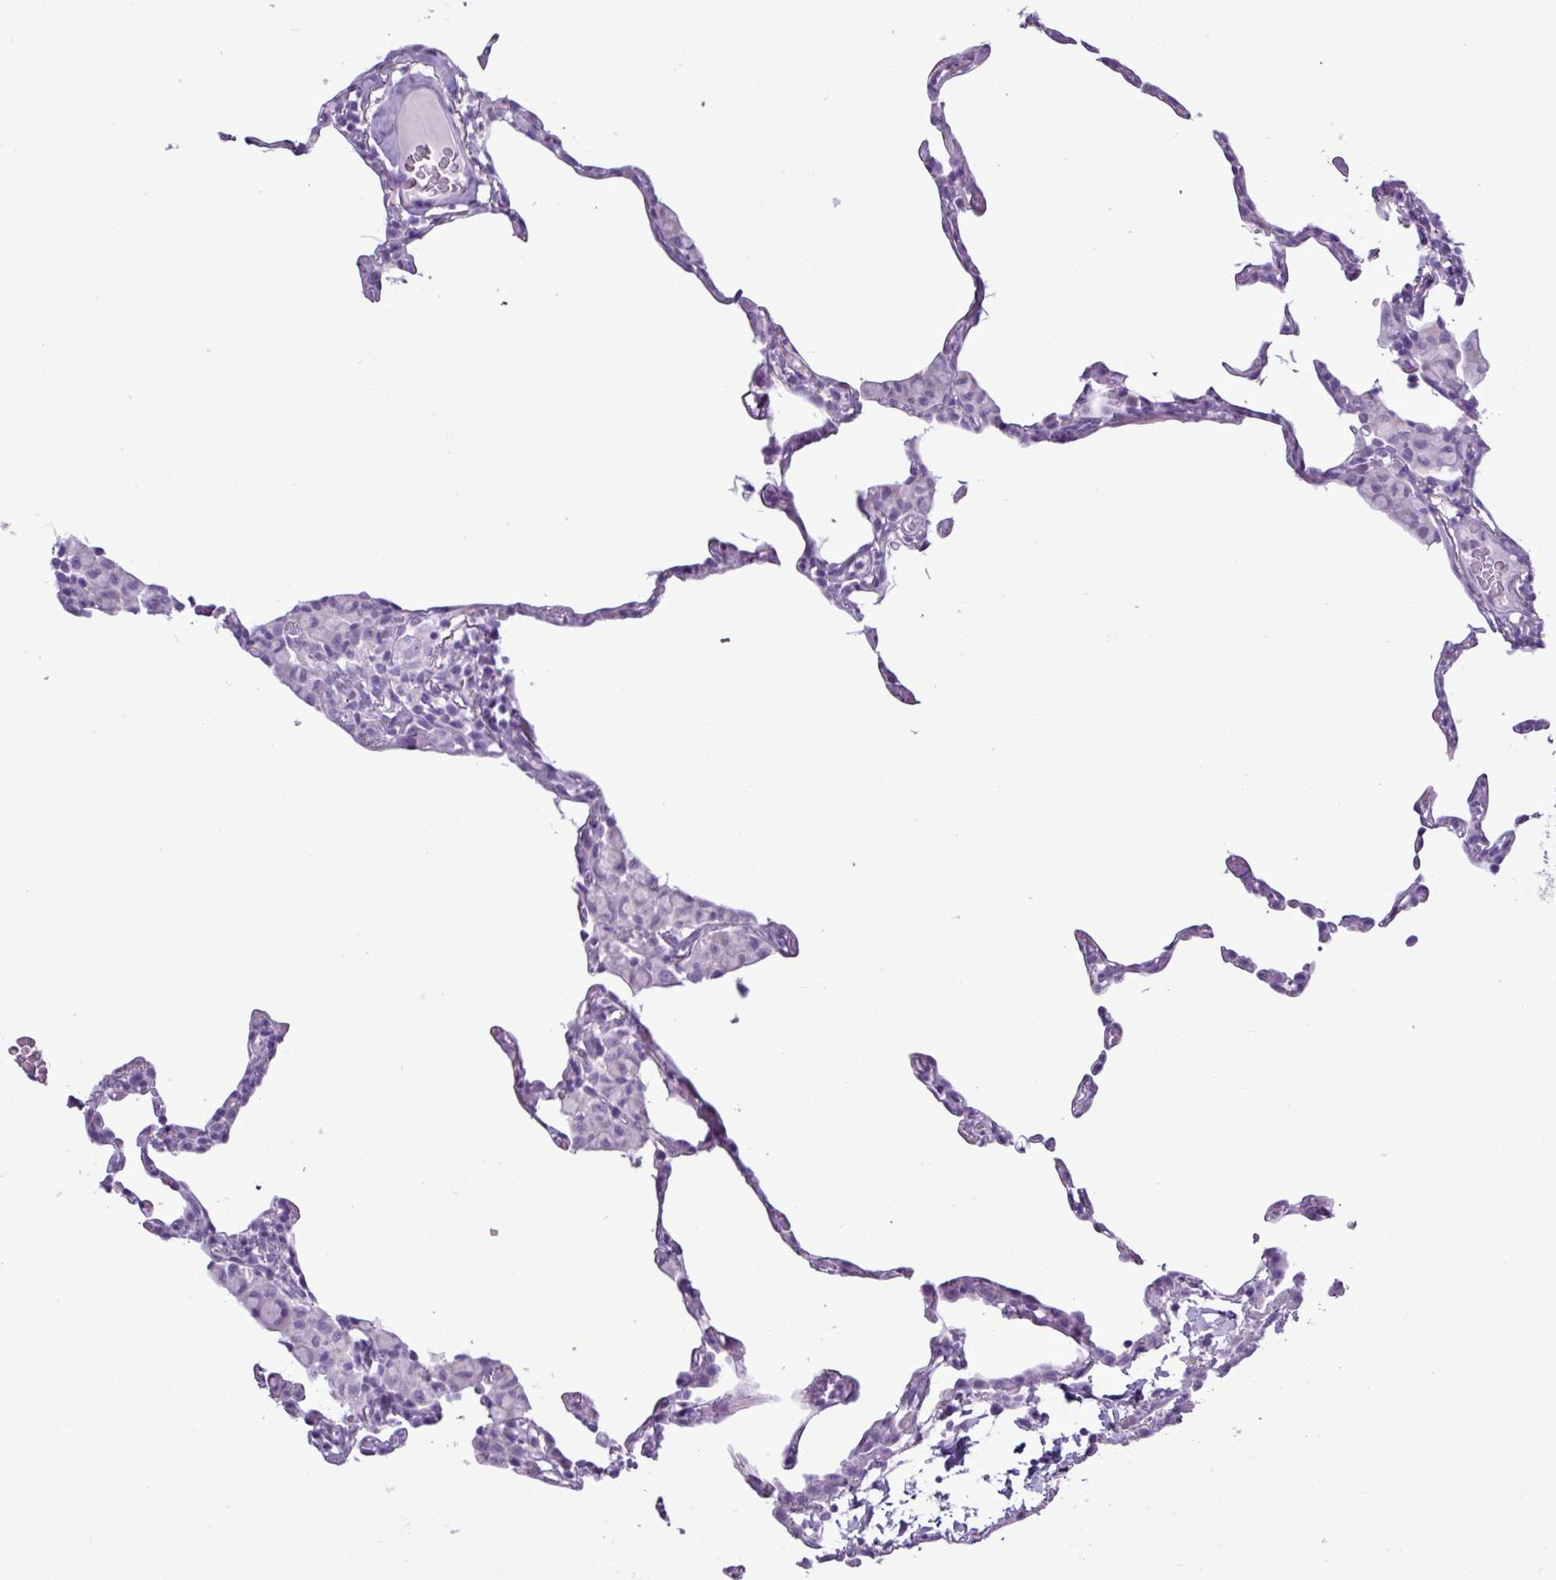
{"staining": {"intensity": "negative", "quantity": "none", "location": "none"}, "tissue": "lung", "cell_type": "Alveolar cells", "image_type": "normal", "snomed": [{"axis": "morphology", "description": "Normal tissue, NOS"}, {"axis": "topography", "description": "Lung"}], "caption": "Immunohistochemistry photomicrograph of unremarkable lung: human lung stained with DAB (3,3'-diaminobenzidine) demonstrates no significant protein positivity in alveolar cells.", "gene": "ALDH3A1", "patient": {"sex": "female", "age": 57}}